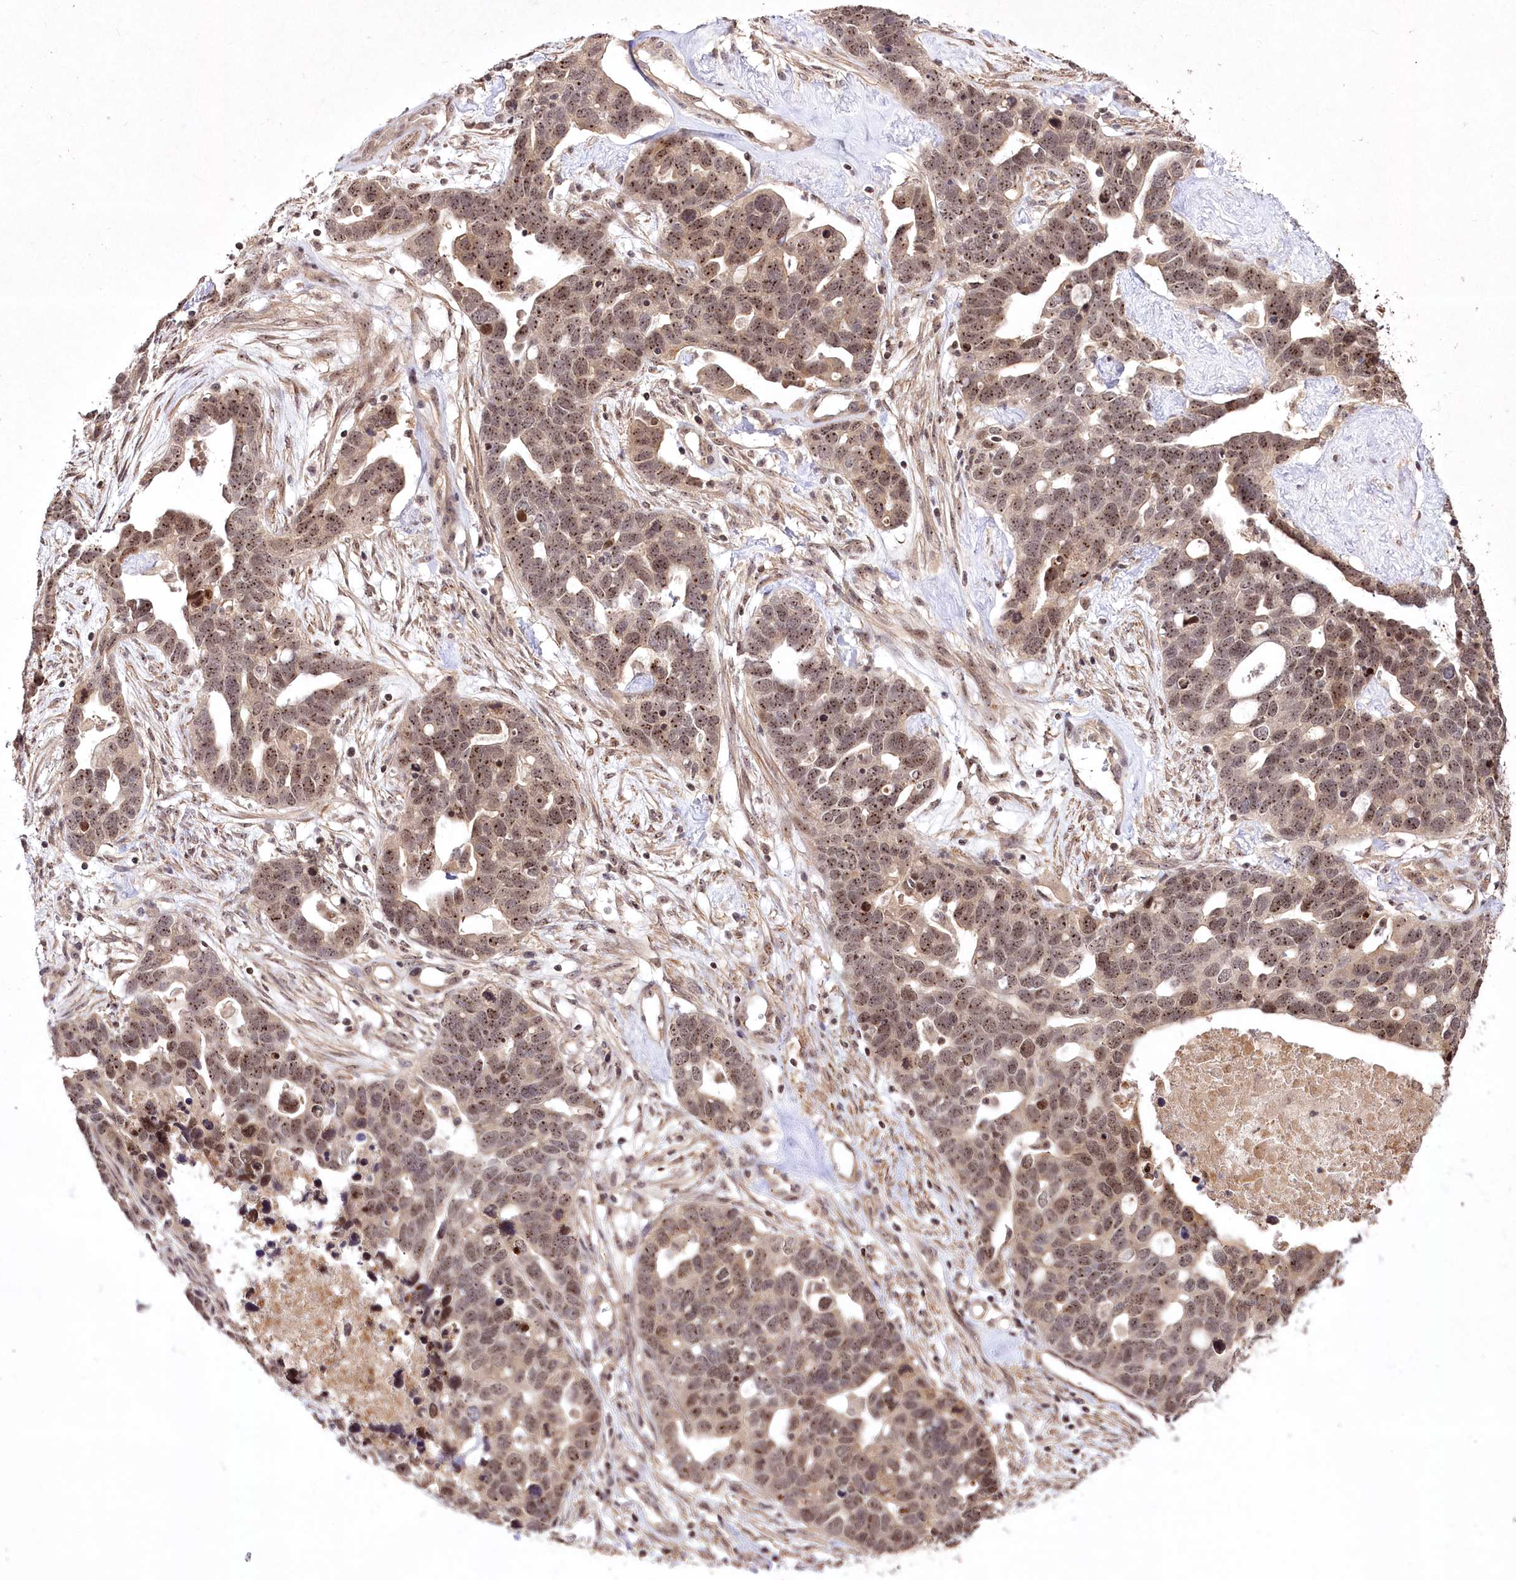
{"staining": {"intensity": "weak", "quantity": ">75%", "location": "nuclear"}, "tissue": "ovarian cancer", "cell_type": "Tumor cells", "image_type": "cancer", "snomed": [{"axis": "morphology", "description": "Cystadenocarcinoma, serous, NOS"}, {"axis": "topography", "description": "Ovary"}], "caption": "A high-resolution image shows immunohistochemistry (IHC) staining of serous cystadenocarcinoma (ovarian), which demonstrates weak nuclear positivity in approximately >75% of tumor cells.", "gene": "CCDC59", "patient": {"sex": "female", "age": 54}}